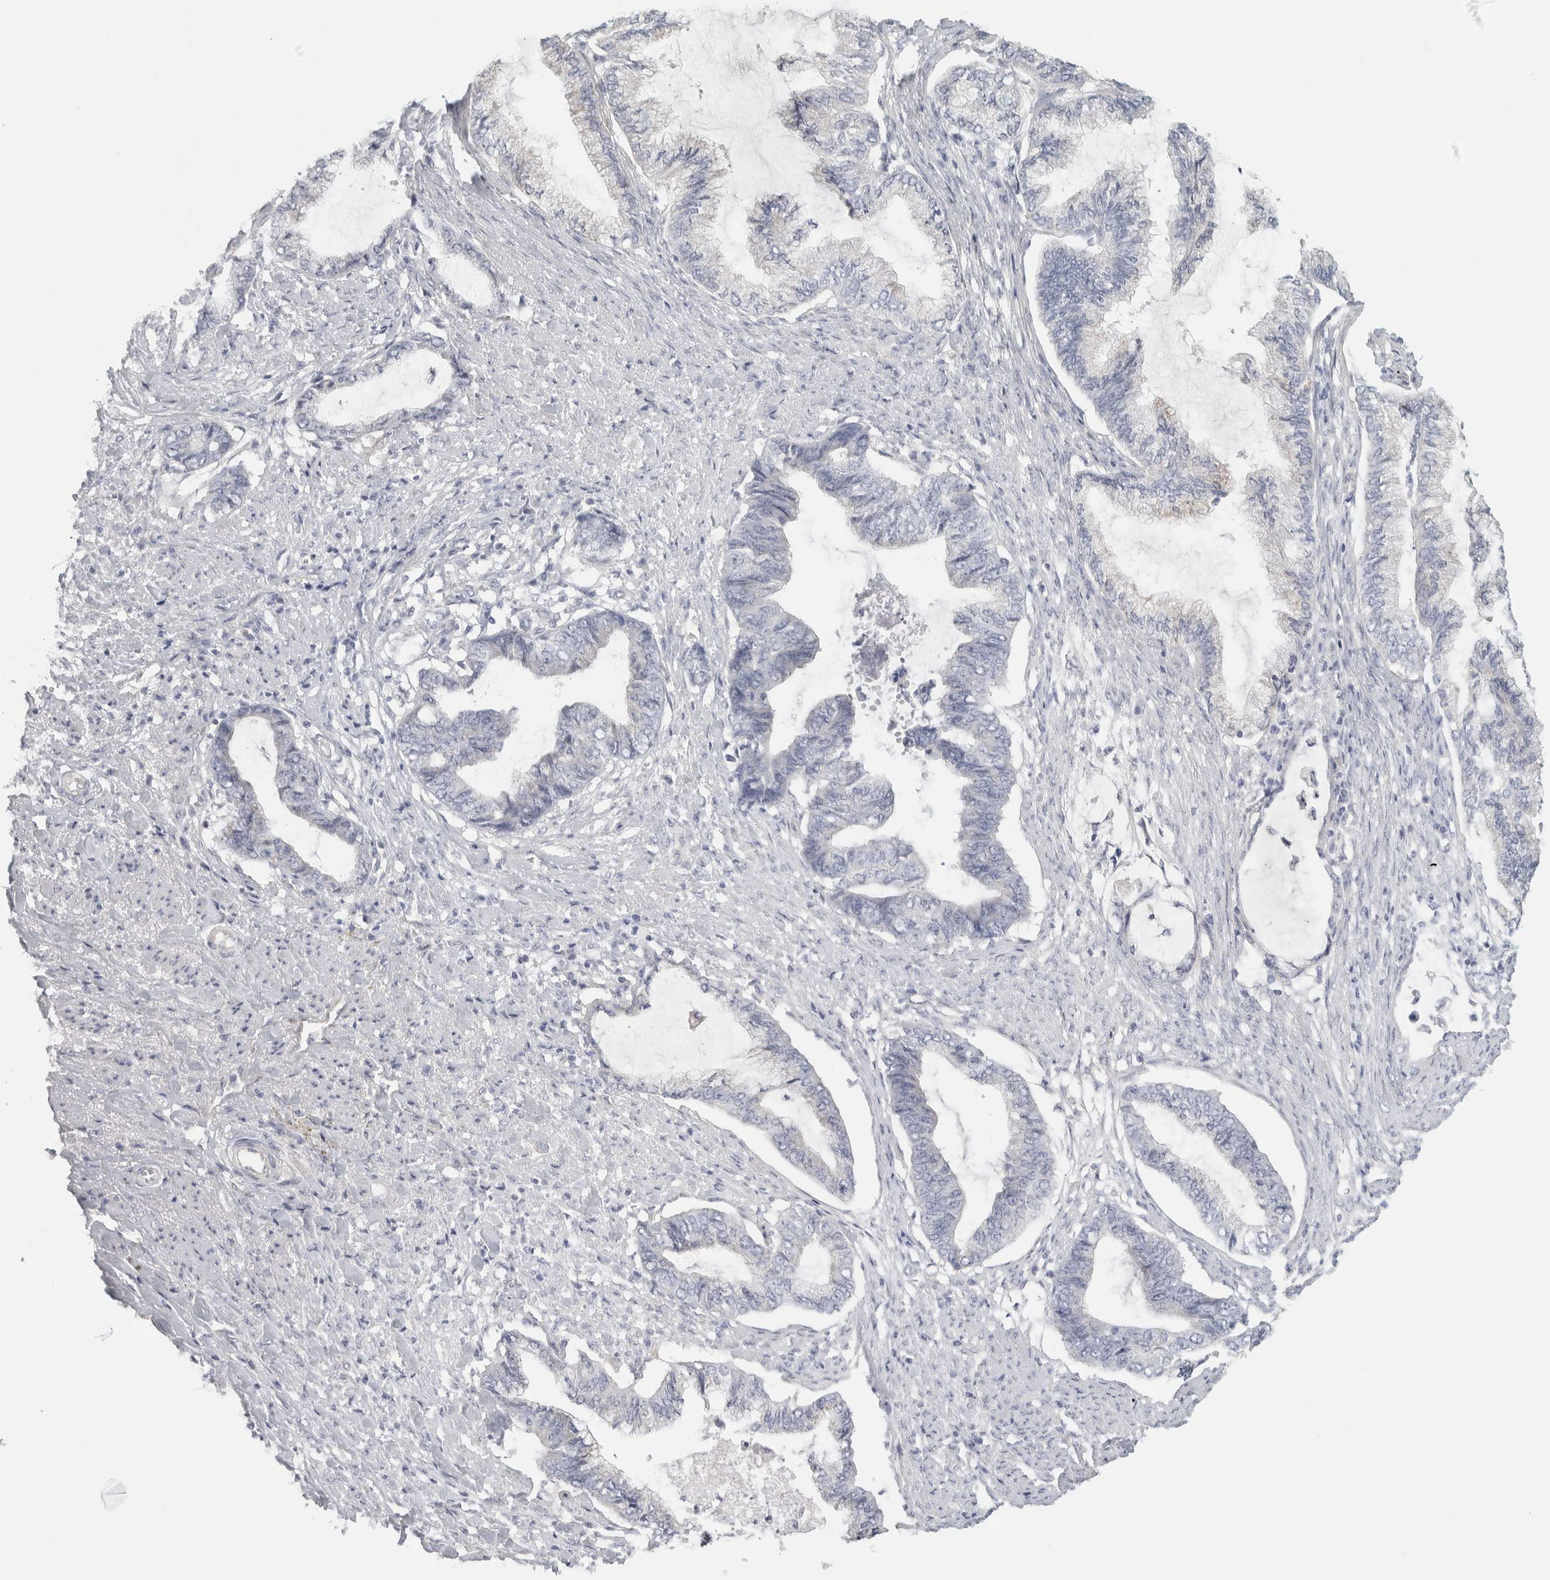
{"staining": {"intensity": "negative", "quantity": "none", "location": "none"}, "tissue": "endometrial cancer", "cell_type": "Tumor cells", "image_type": "cancer", "snomed": [{"axis": "morphology", "description": "Adenocarcinoma, NOS"}, {"axis": "topography", "description": "Endometrium"}], "caption": "High magnification brightfield microscopy of endometrial cancer stained with DAB (3,3'-diaminobenzidine) (brown) and counterstained with hematoxylin (blue): tumor cells show no significant positivity.", "gene": "DCXR", "patient": {"sex": "female", "age": 86}}